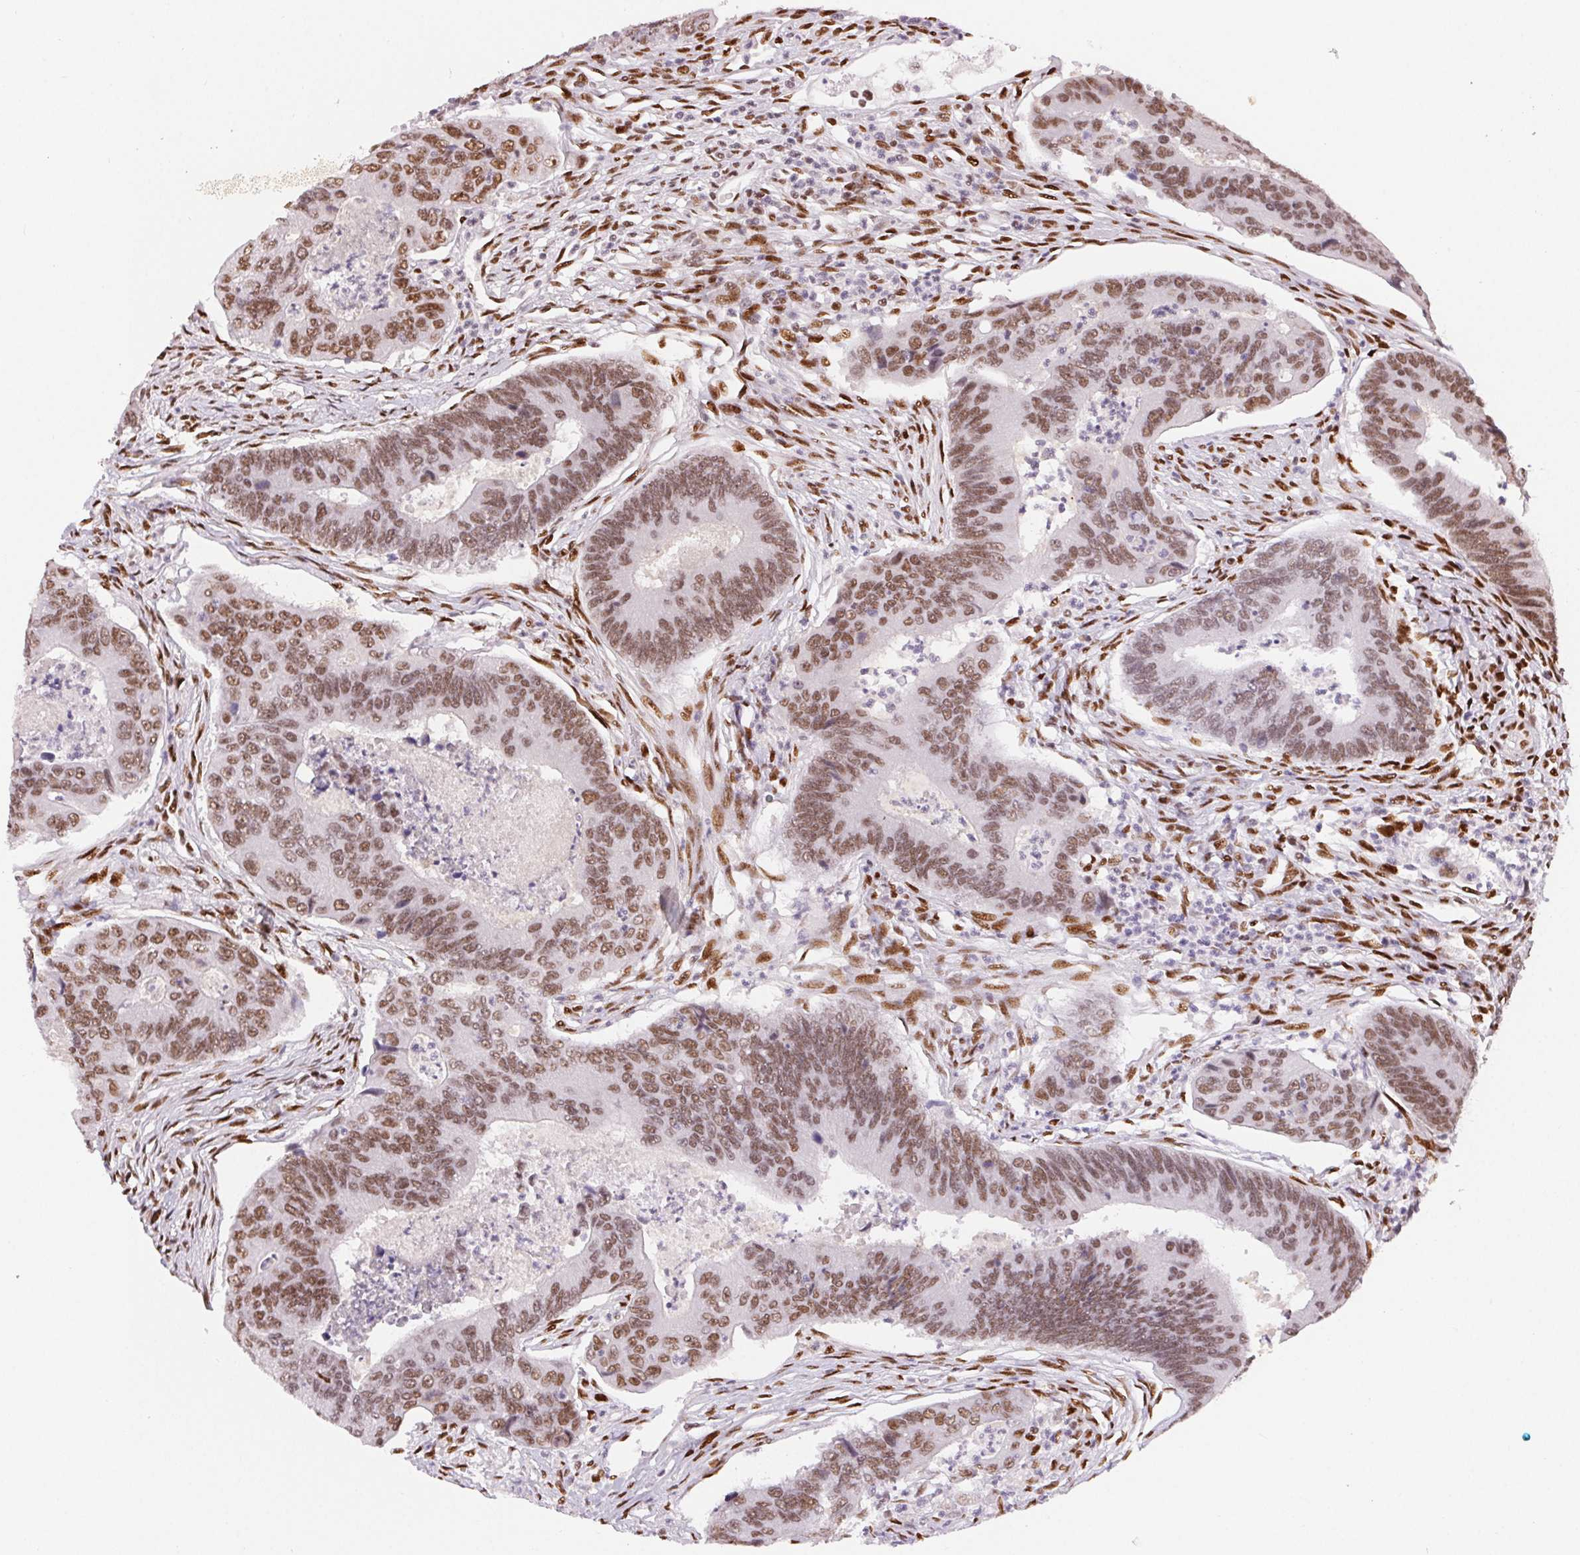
{"staining": {"intensity": "moderate", "quantity": ">75%", "location": "nuclear"}, "tissue": "colorectal cancer", "cell_type": "Tumor cells", "image_type": "cancer", "snomed": [{"axis": "morphology", "description": "Adenocarcinoma, NOS"}, {"axis": "topography", "description": "Colon"}], "caption": "Human colorectal adenocarcinoma stained for a protein (brown) shows moderate nuclear positive positivity in about >75% of tumor cells.", "gene": "ZNF80", "patient": {"sex": "female", "age": 67}}